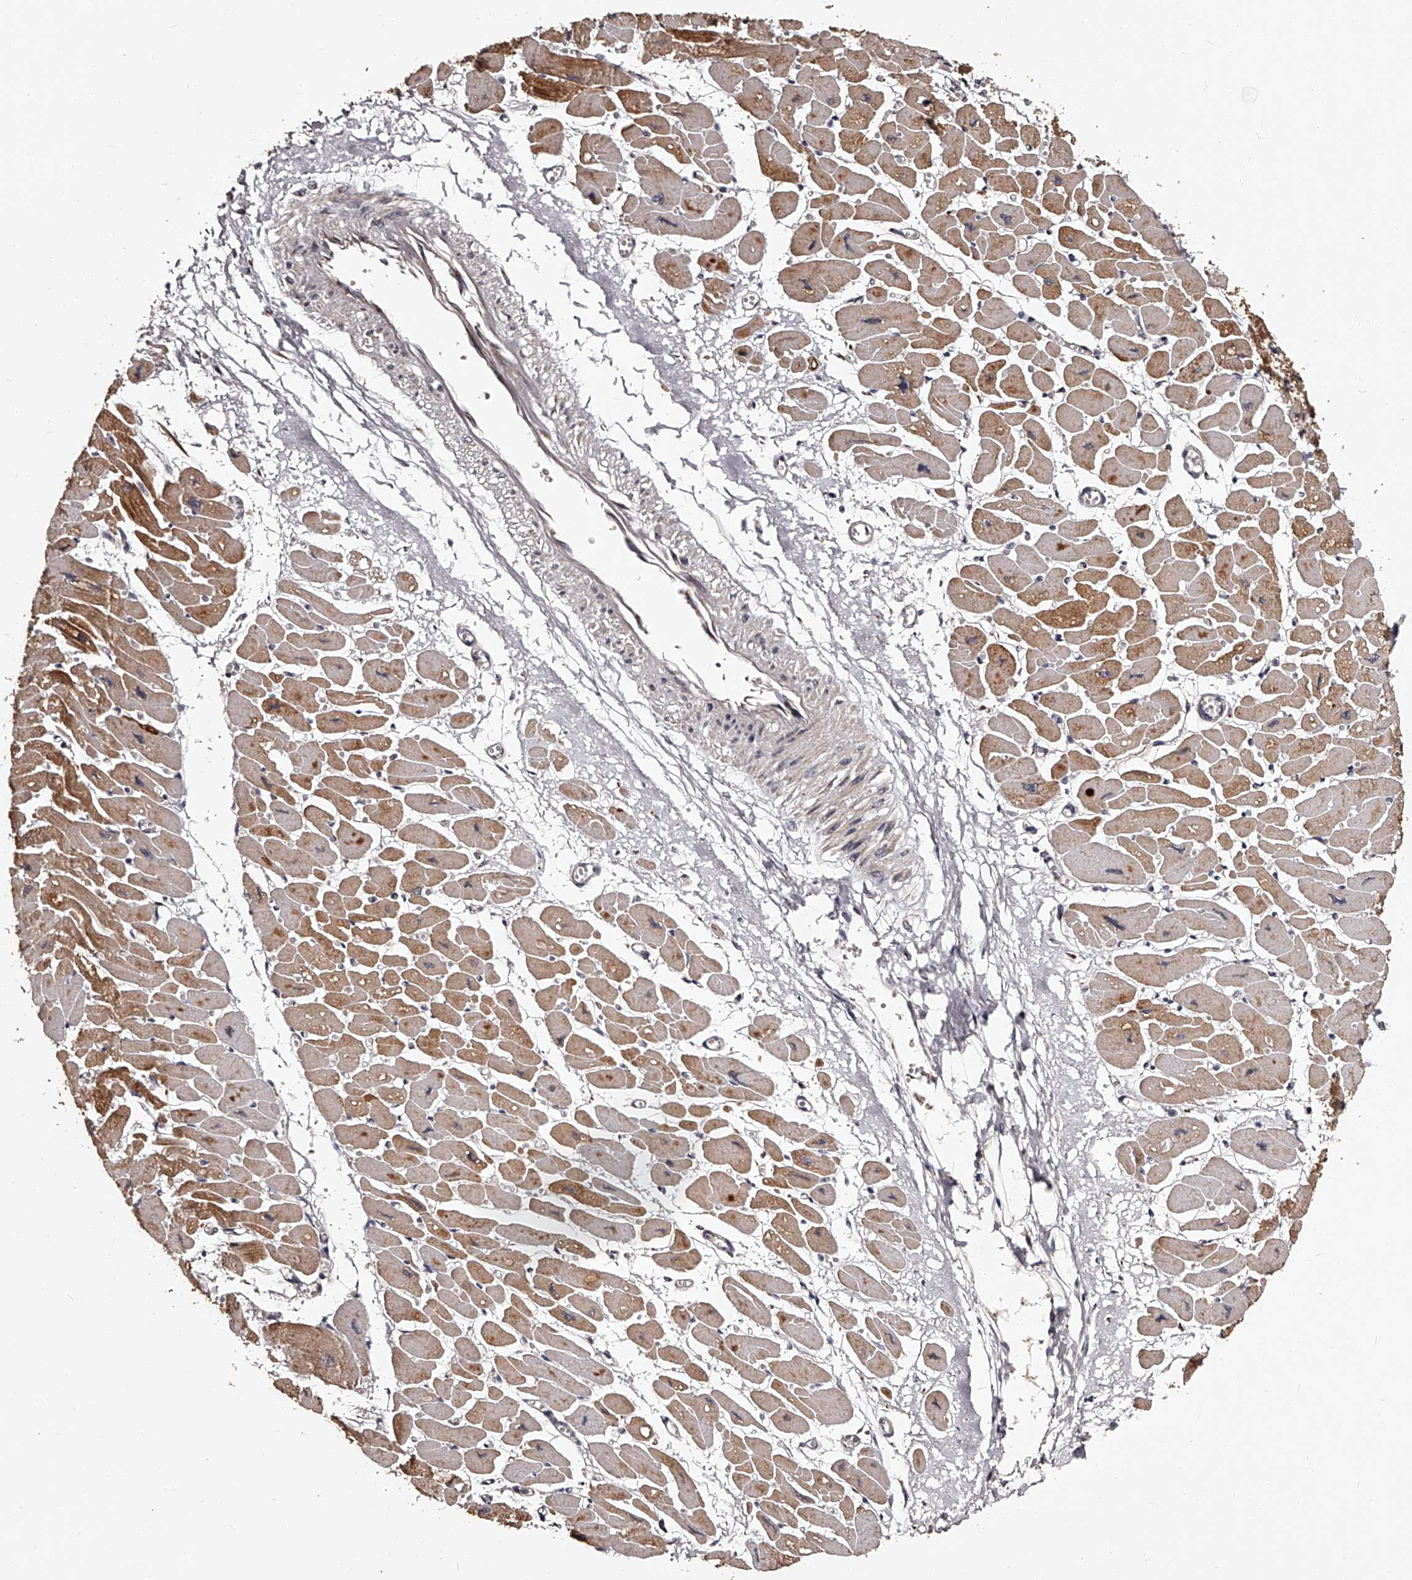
{"staining": {"intensity": "moderate", "quantity": ">75%", "location": "cytoplasmic/membranous"}, "tissue": "heart muscle", "cell_type": "Cardiomyocytes", "image_type": "normal", "snomed": [{"axis": "morphology", "description": "Normal tissue, NOS"}, {"axis": "topography", "description": "Heart"}], "caption": "Moderate cytoplasmic/membranous expression is seen in approximately >75% of cardiomyocytes in unremarkable heart muscle. (brown staining indicates protein expression, while blue staining denotes nuclei).", "gene": "RSC1A1", "patient": {"sex": "female", "age": 54}}